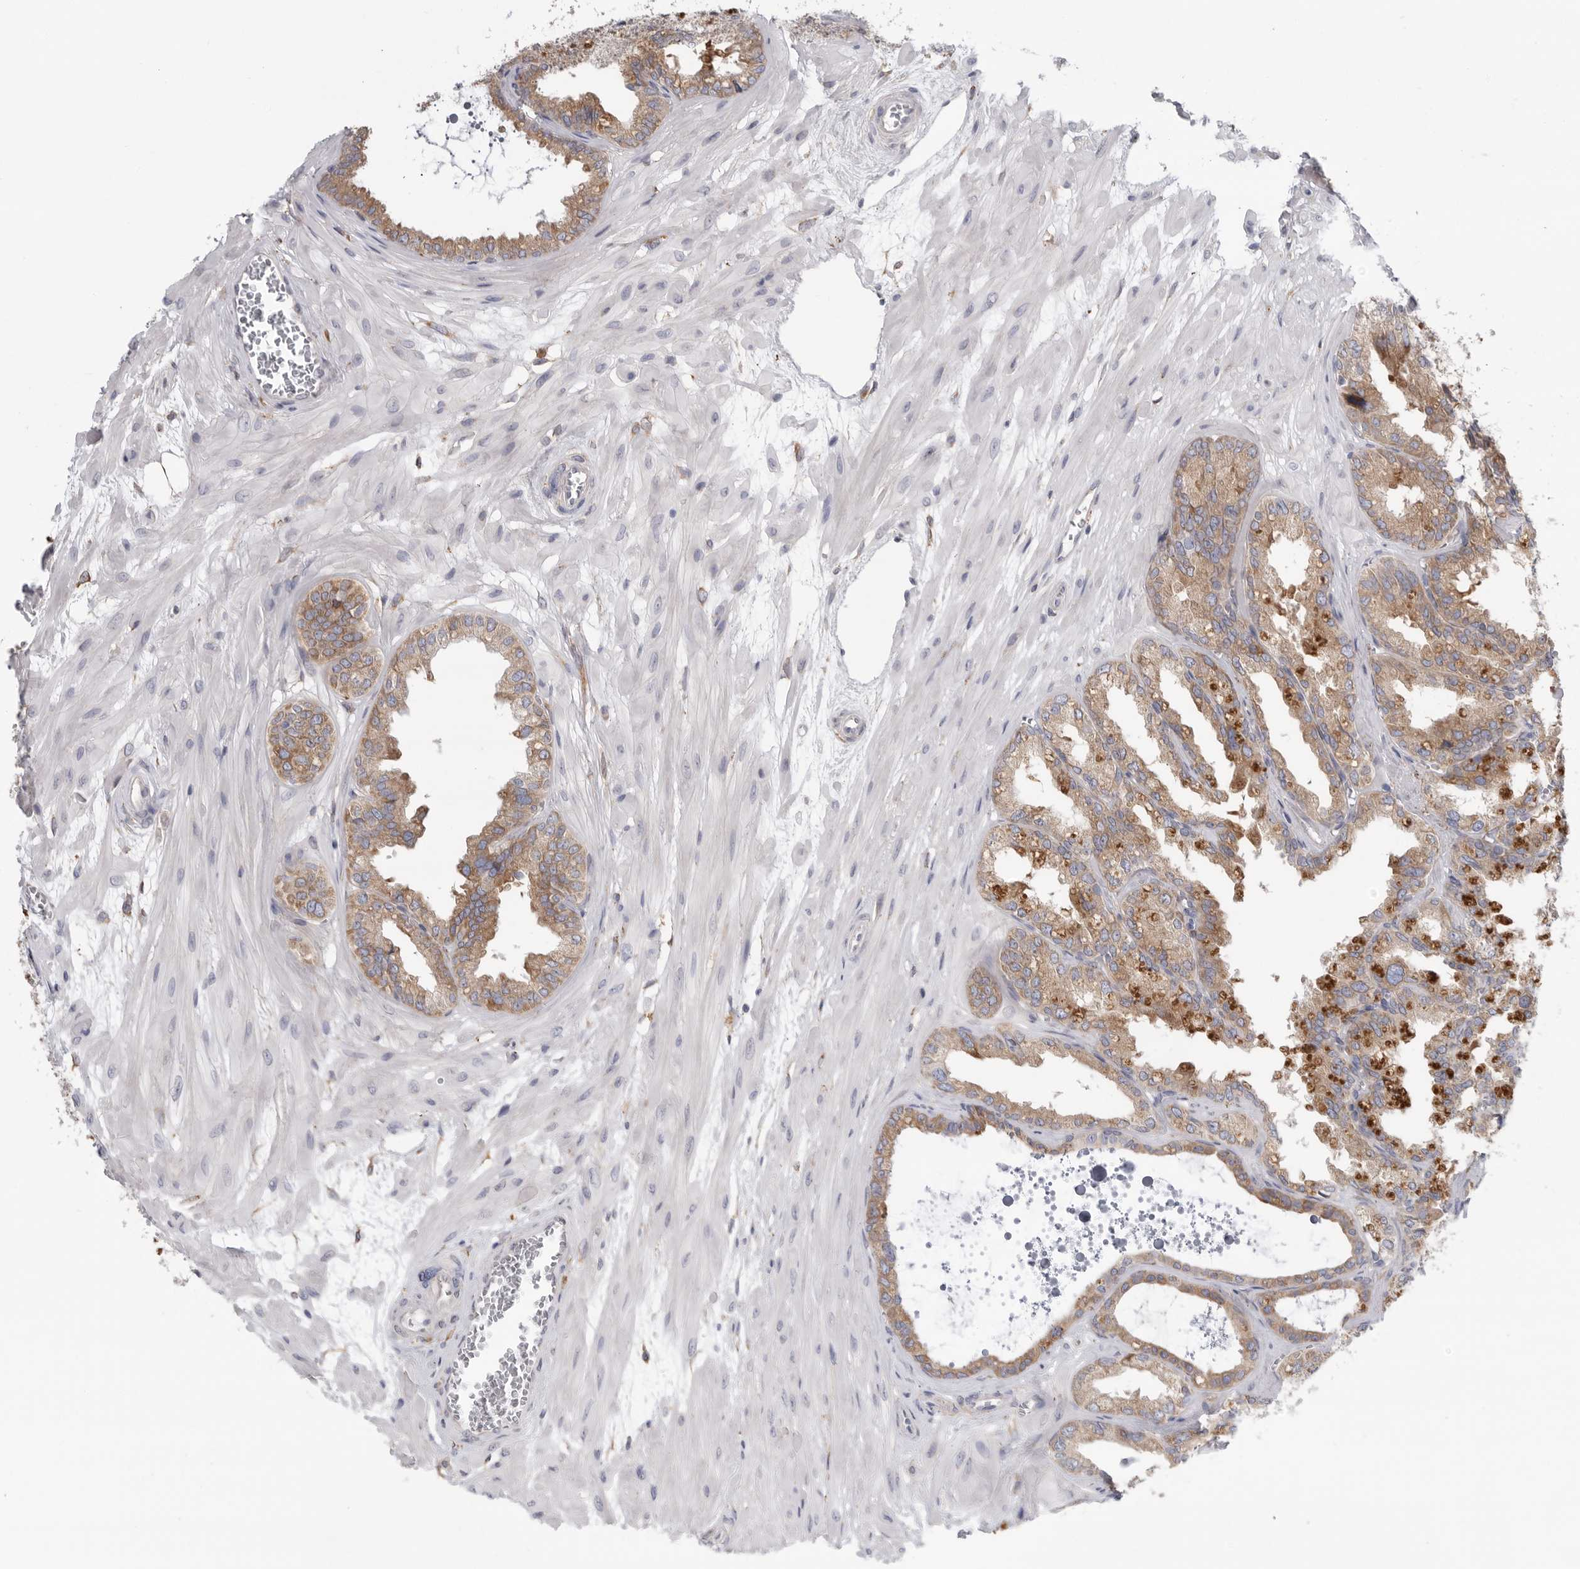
{"staining": {"intensity": "moderate", "quantity": ">75%", "location": "cytoplasmic/membranous"}, "tissue": "seminal vesicle", "cell_type": "Glandular cells", "image_type": "normal", "snomed": [{"axis": "morphology", "description": "Normal tissue, NOS"}, {"axis": "topography", "description": "Prostate"}, {"axis": "topography", "description": "Seminal veicle"}], "caption": "This photomicrograph reveals benign seminal vesicle stained with immunohistochemistry to label a protein in brown. The cytoplasmic/membranous of glandular cells show moderate positivity for the protein. Nuclei are counter-stained blue.", "gene": "GANAB", "patient": {"sex": "male", "age": 51}}